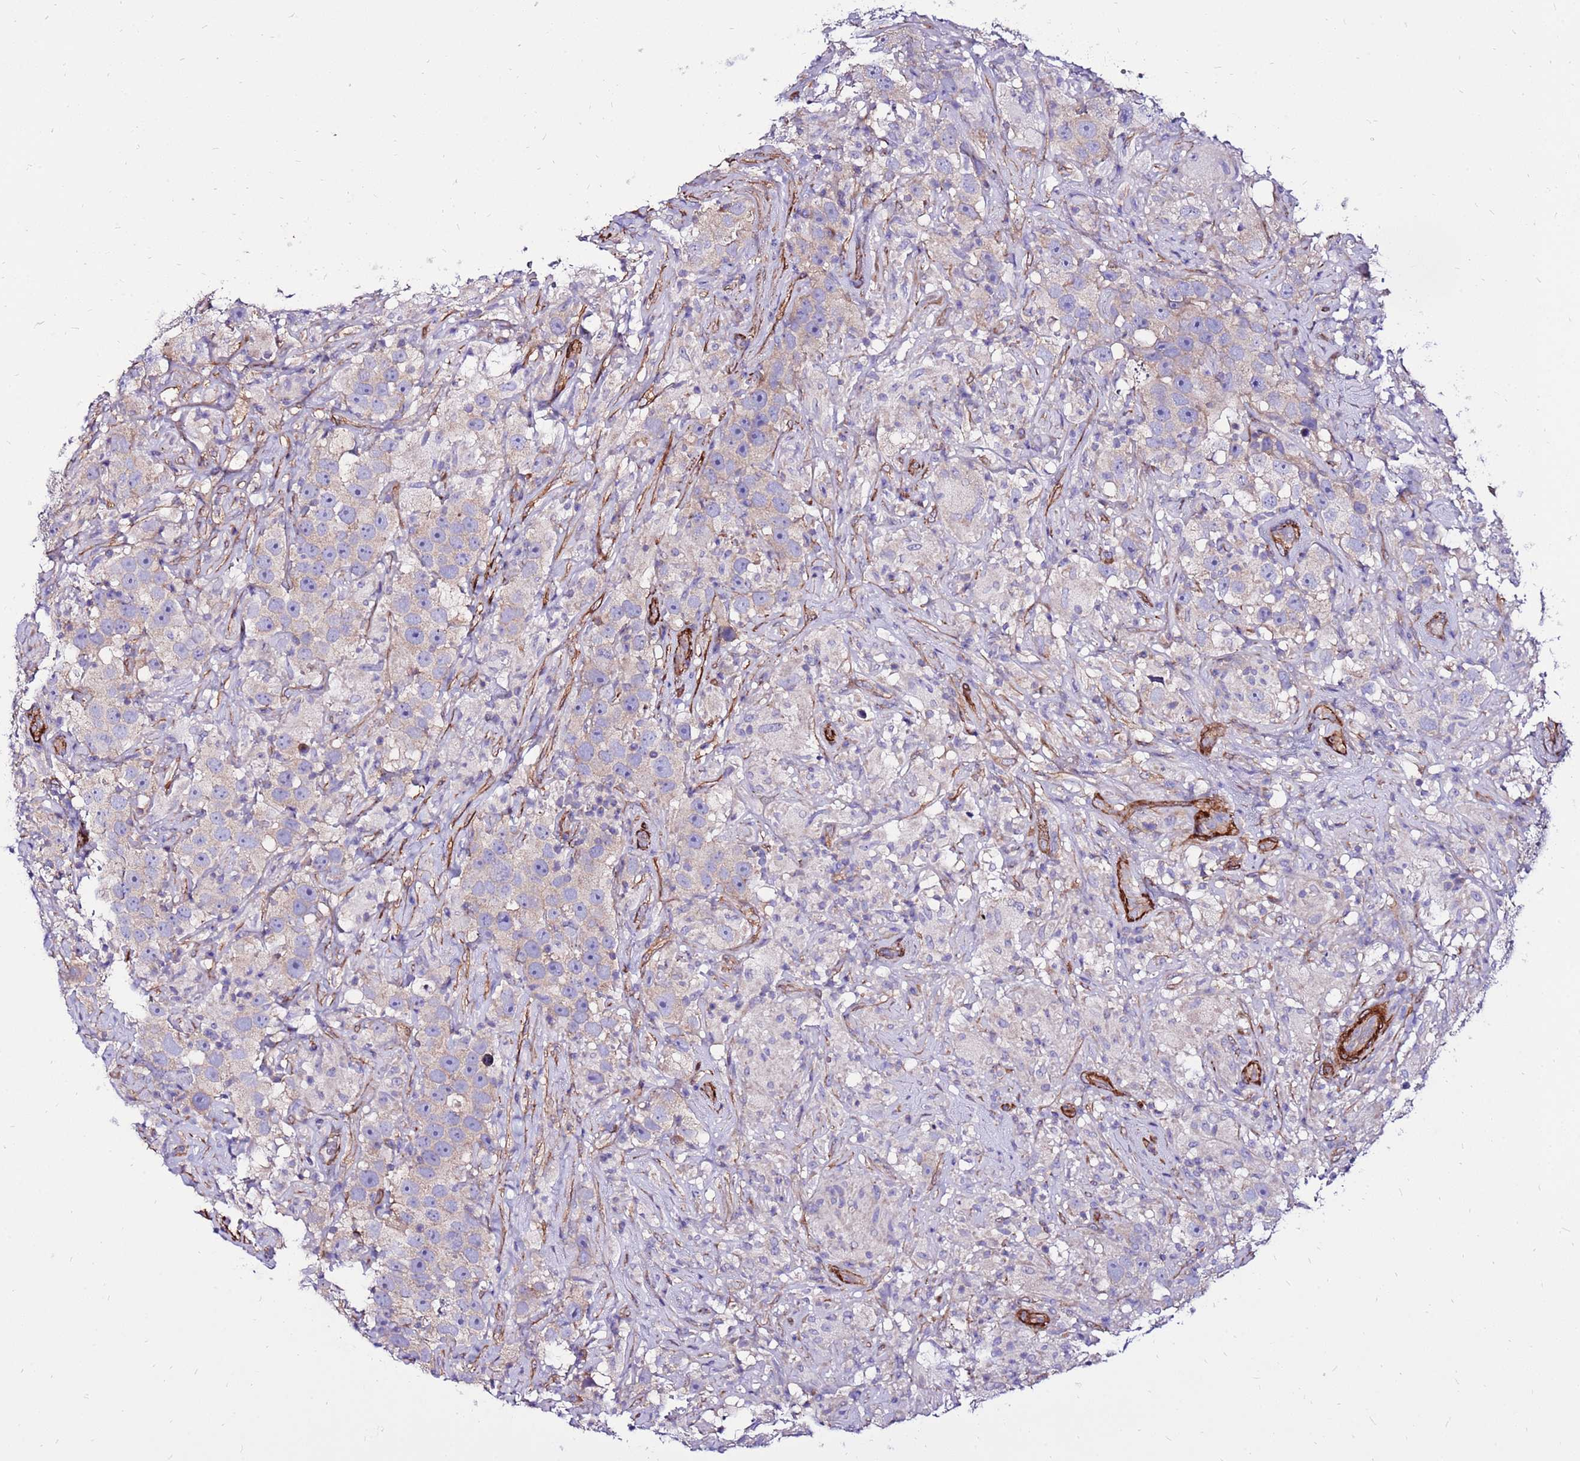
{"staining": {"intensity": "weak", "quantity": "<25%", "location": "cytoplasmic/membranous"}, "tissue": "testis cancer", "cell_type": "Tumor cells", "image_type": "cancer", "snomed": [{"axis": "morphology", "description": "Seminoma, NOS"}, {"axis": "topography", "description": "Testis"}], "caption": "IHC micrograph of testis cancer (seminoma) stained for a protein (brown), which displays no staining in tumor cells.", "gene": "EI24", "patient": {"sex": "male", "age": 49}}